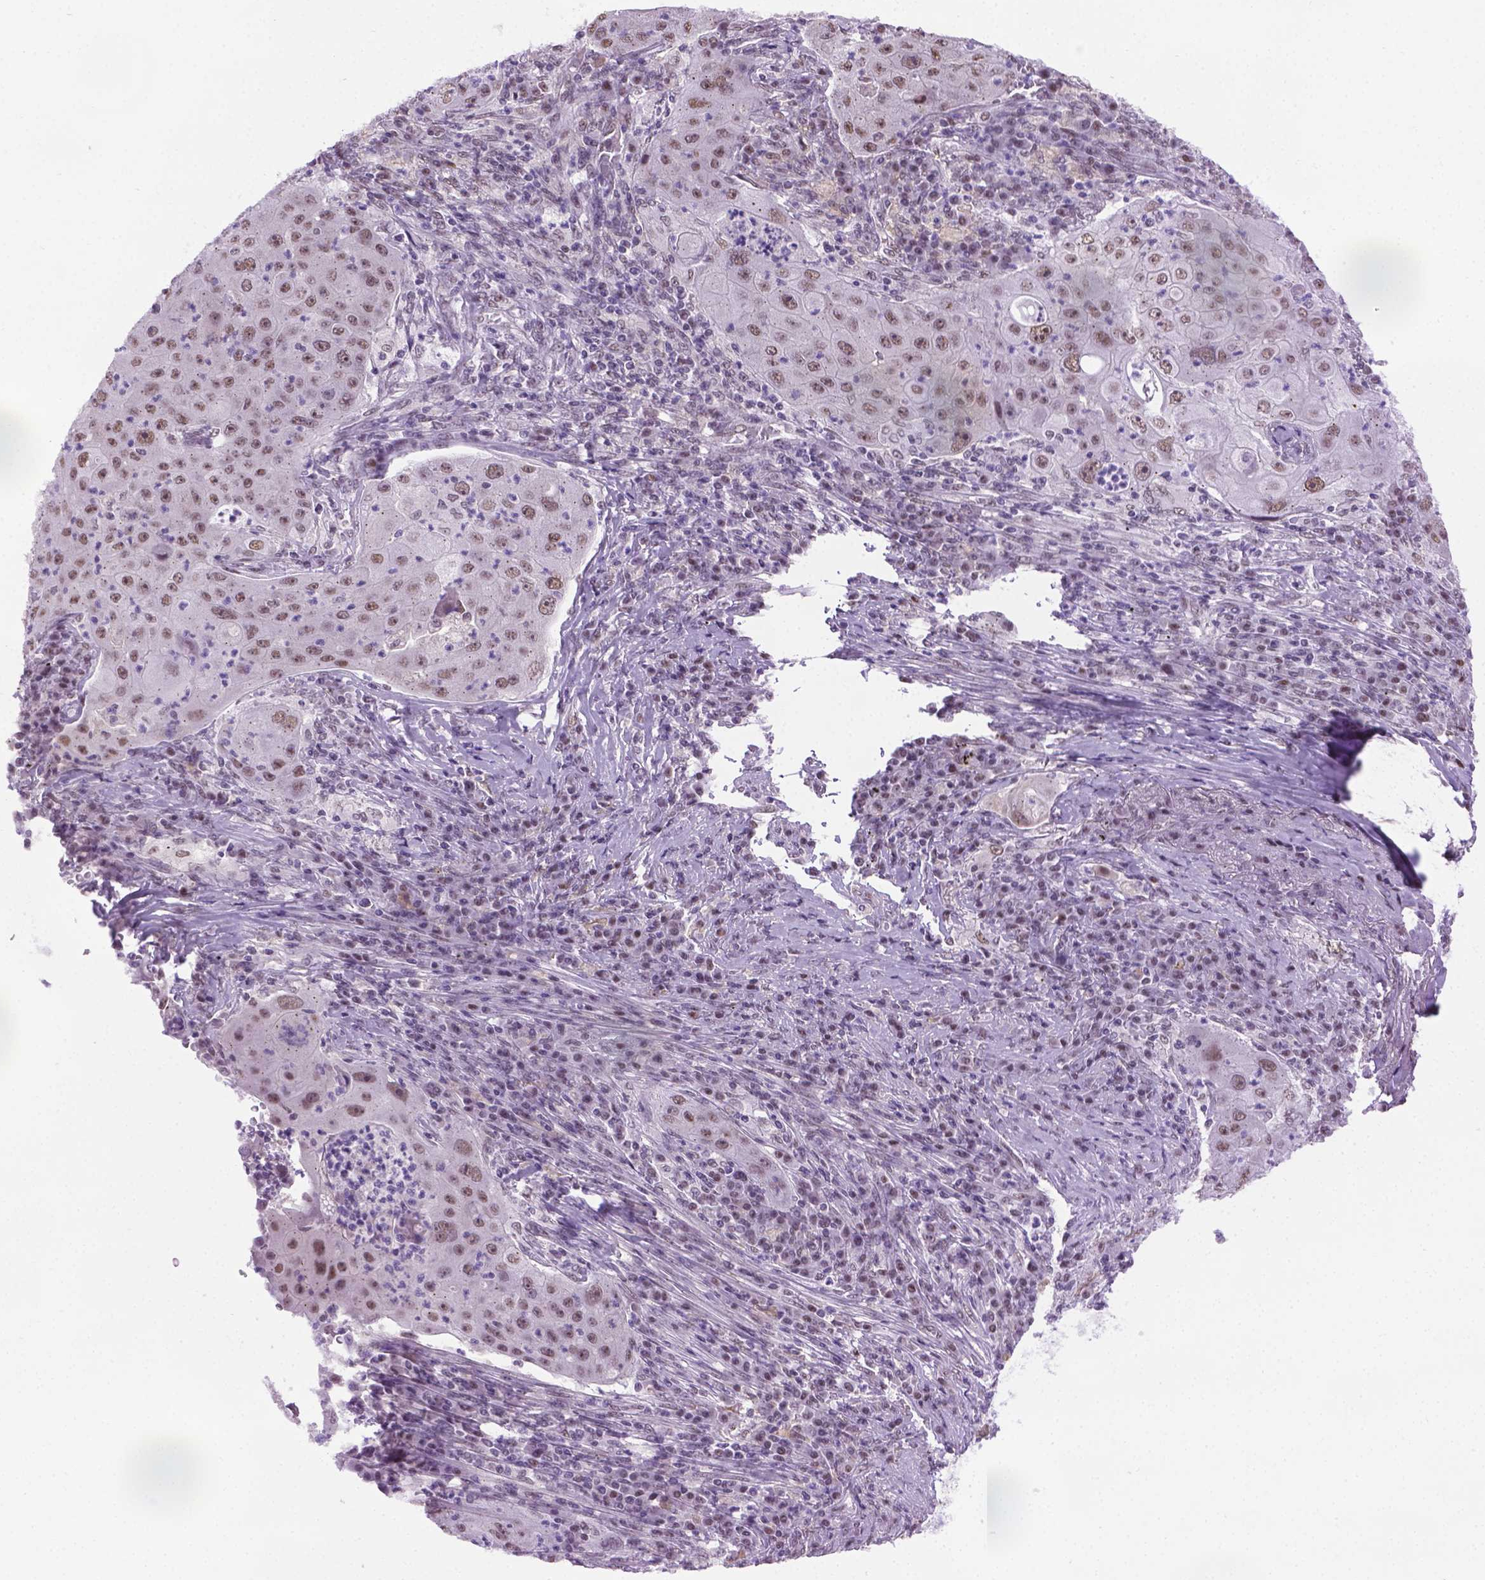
{"staining": {"intensity": "moderate", "quantity": ">75%", "location": "nuclear"}, "tissue": "lung cancer", "cell_type": "Tumor cells", "image_type": "cancer", "snomed": [{"axis": "morphology", "description": "Squamous cell carcinoma, NOS"}, {"axis": "topography", "description": "Lung"}], "caption": "Human squamous cell carcinoma (lung) stained with a brown dye demonstrates moderate nuclear positive staining in approximately >75% of tumor cells.", "gene": "ABI2", "patient": {"sex": "female", "age": 59}}